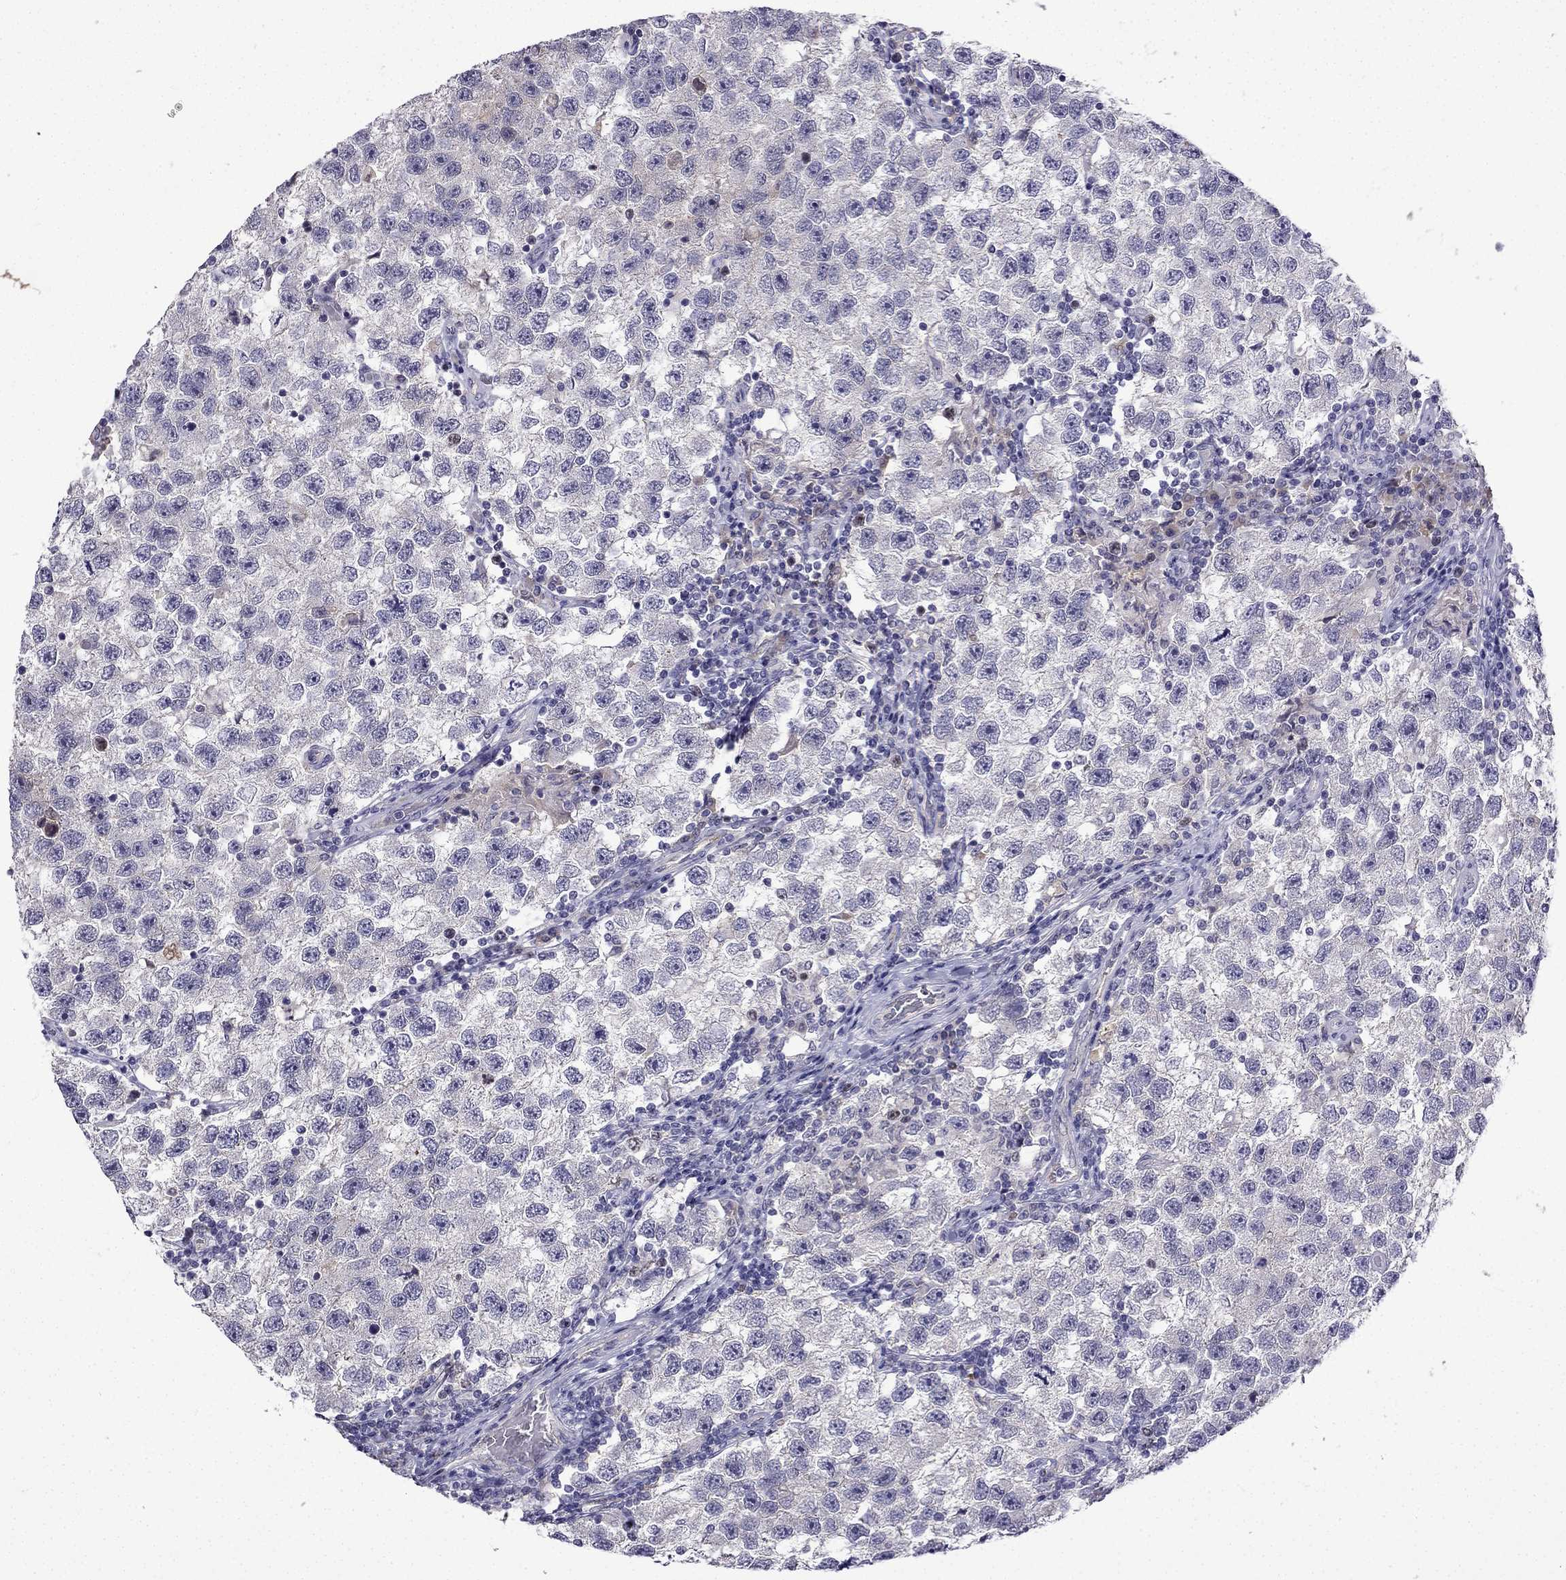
{"staining": {"intensity": "negative", "quantity": "none", "location": "none"}, "tissue": "testis cancer", "cell_type": "Tumor cells", "image_type": "cancer", "snomed": [{"axis": "morphology", "description": "Seminoma, NOS"}, {"axis": "topography", "description": "Testis"}], "caption": "An immunohistochemistry histopathology image of testis seminoma is shown. There is no staining in tumor cells of testis seminoma. Nuclei are stained in blue.", "gene": "UHRF1", "patient": {"sex": "male", "age": 26}}